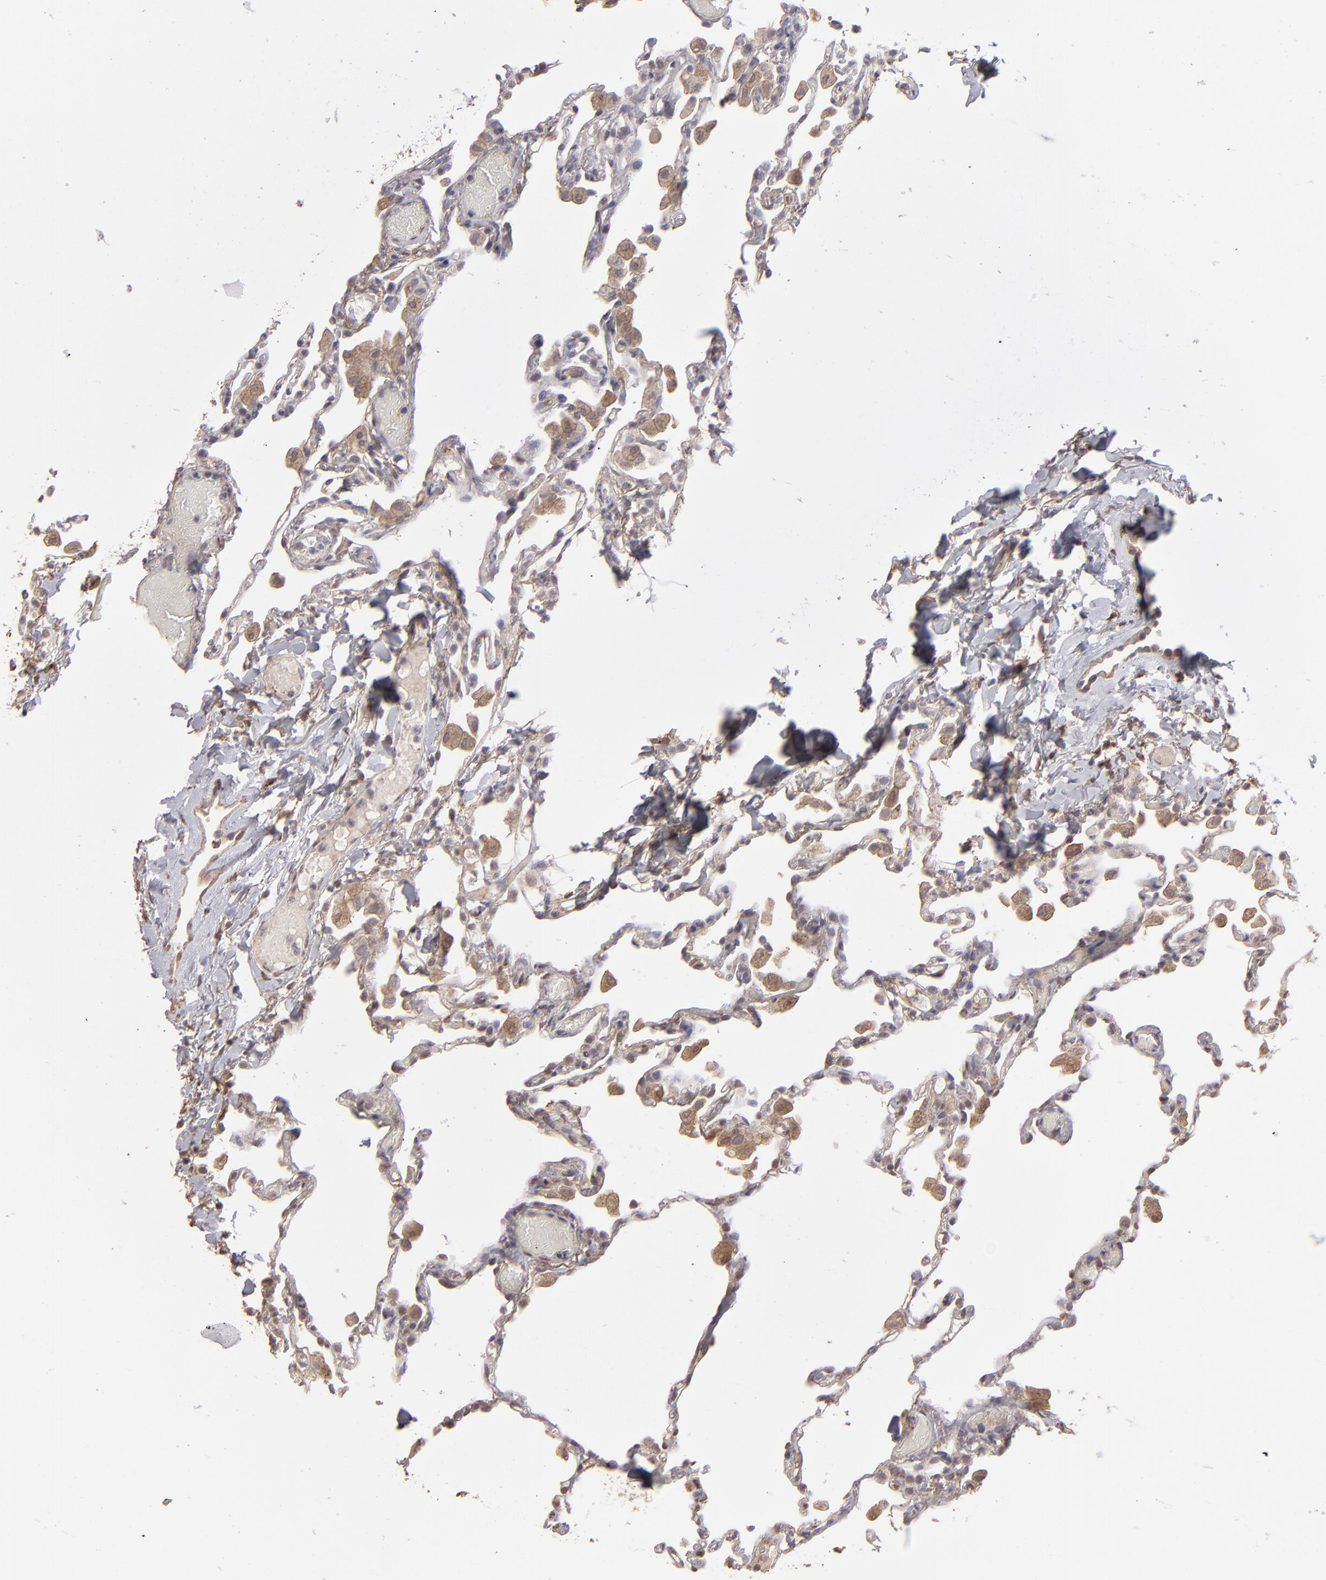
{"staining": {"intensity": "weak", "quantity": "25%-75%", "location": "cytoplasmic/membranous"}, "tissue": "lung", "cell_type": "Alveolar cells", "image_type": "normal", "snomed": [{"axis": "morphology", "description": "Normal tissue, NOS"}, {"axis": "topography", "description": "Lung"}], "caption": "IHC (DAB (3,3'-diaminobenzidine)) staining of unremarkable human lung shows weak cytoplasmic/membranous protein staining in approximately 25%-75% of alveolar cells. The staining is performed using DAB brown chromogen to label protein expression. The nuclei are counter-stained blue using hematoxylin.", "gene": "ITGB5", "patient": {"sex": "female", "age": 49}}